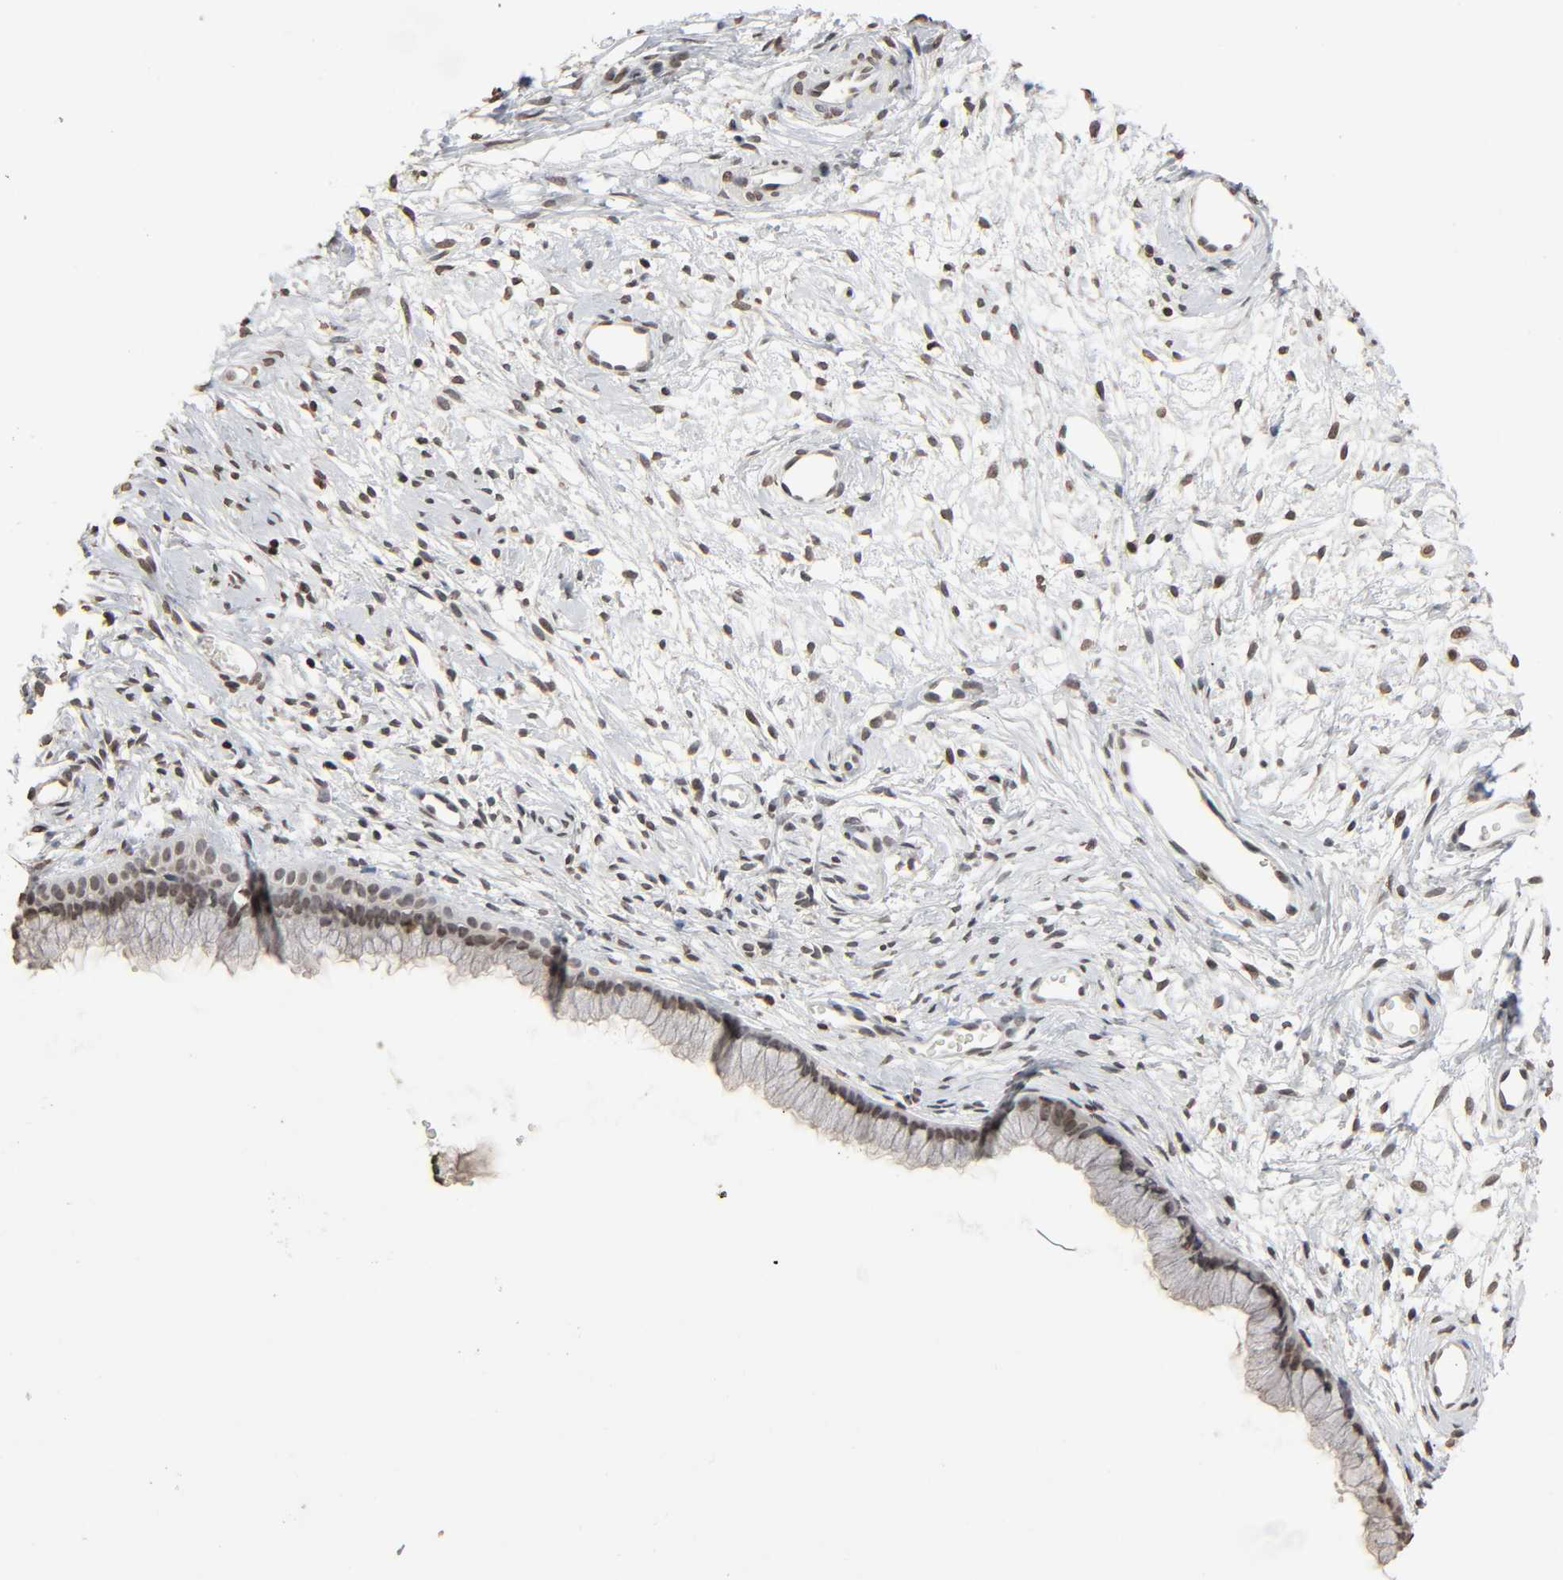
{"staining": {"intensity": "weak", "quantity": "25%-75%", "location": "nuclear"}, "tissue": "cervix", "cell_type": "Glandular cells", "image_type": "normal", "snomed": [{"axis": "morphology", "description": "Normal tissue, NOS"}, {"axis": "topography", "description": "Cervix"}], "caption": "Weak nuclear positivity for a protein is seen in approximately 25%-75% of glandular cells of unremarkable cervix using immunohistochemistry.", "gene": "STK4", "patient": {"sex": "female", "age": 39}}